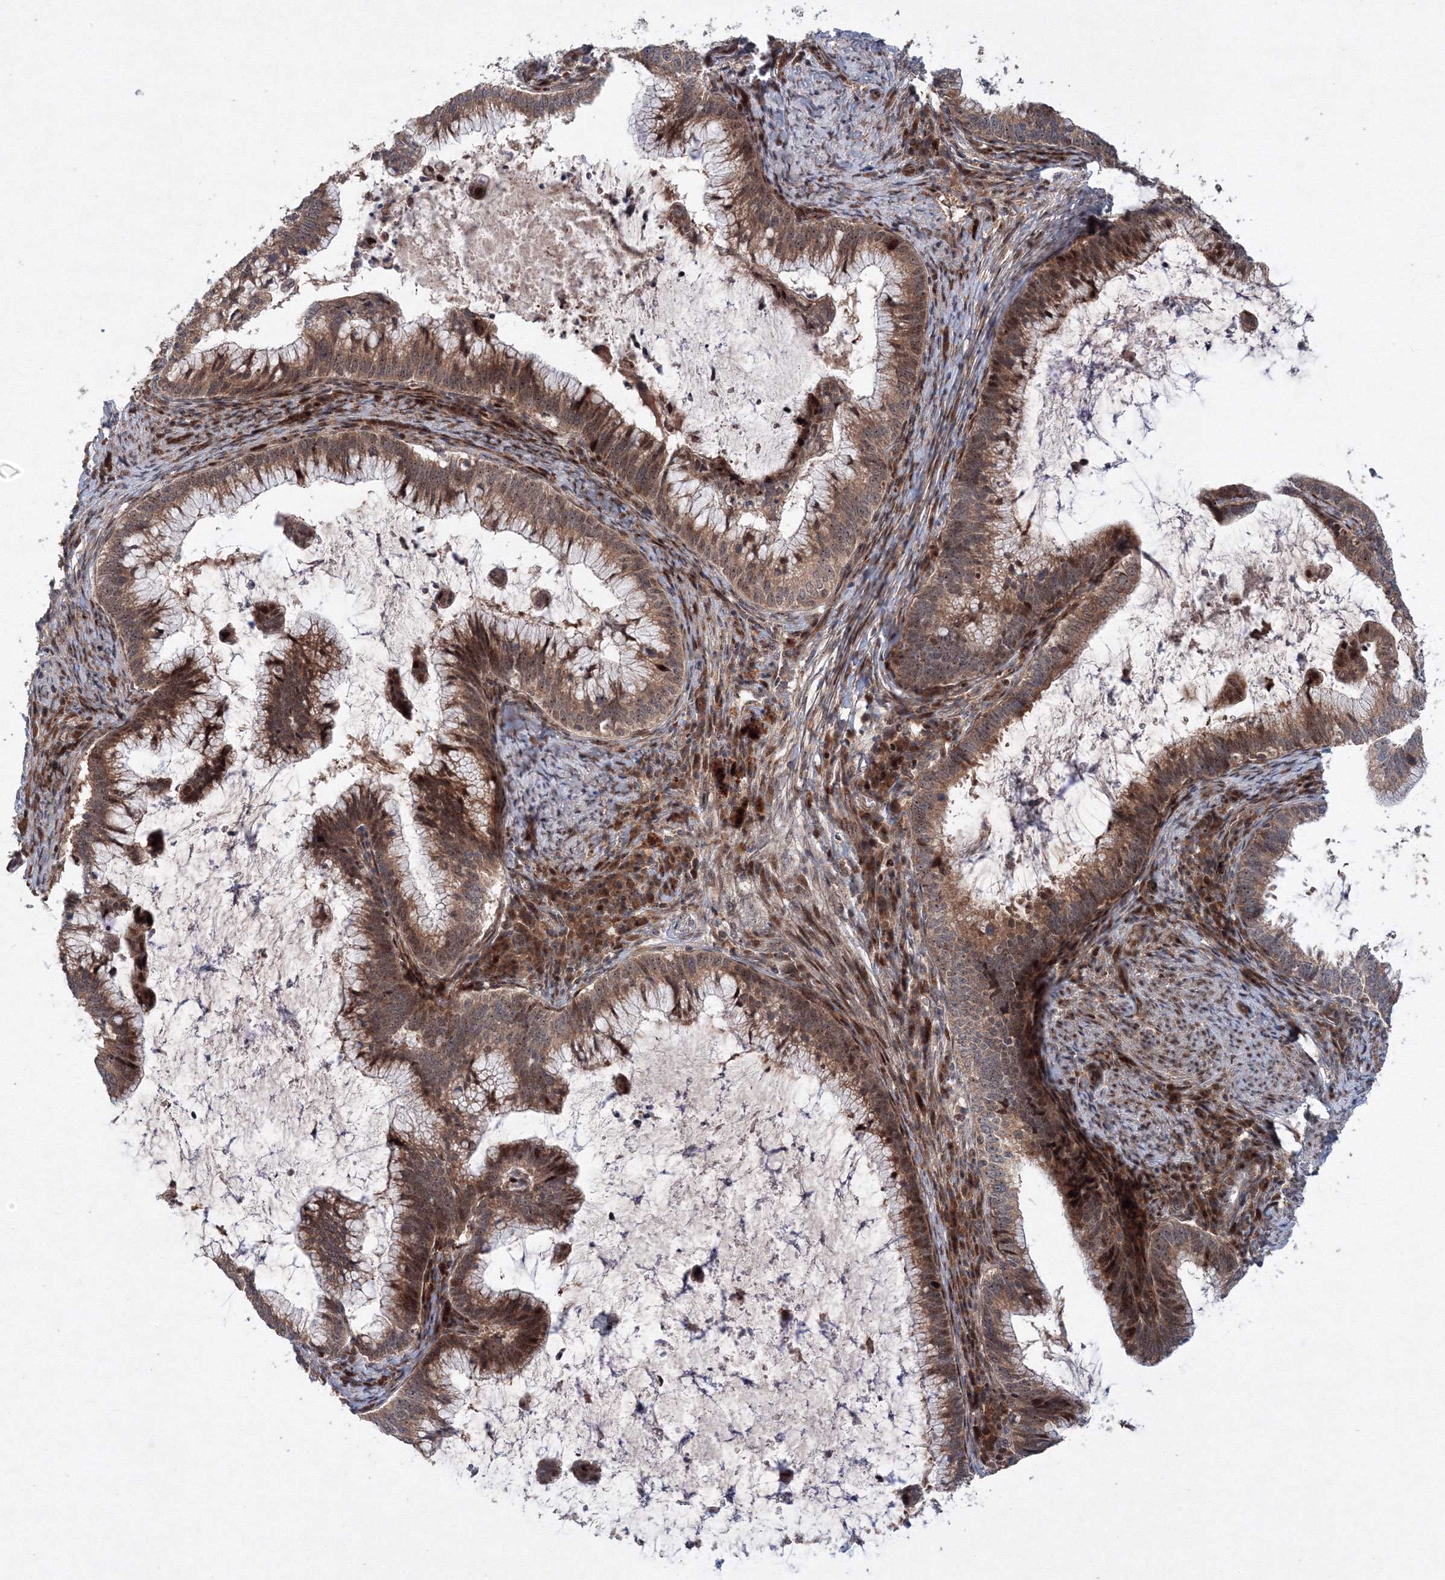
{"staining": {"intensity": "moderate", "quantity": ">75%", "location": "cytoplasmic/membranous,nuclear"}, "tissue": "cervical cancer", "cell_type": "Tumor cells", "image_type": "cancer", "snomed": [{"axis": "morphology", "description": "Adenocarcinoma, NOS"}, {"axis": "topography", "description": "Cervix"}], "caption": "Cervical adenocarcinoma was stained to show a protein in brown. There is medium levels of moderate cytoplasmic/membranous and nuclear staining in about >75% of tumor cells.", "gene": "ANKAR", "patient": {"sex": "female", "age": 36}}